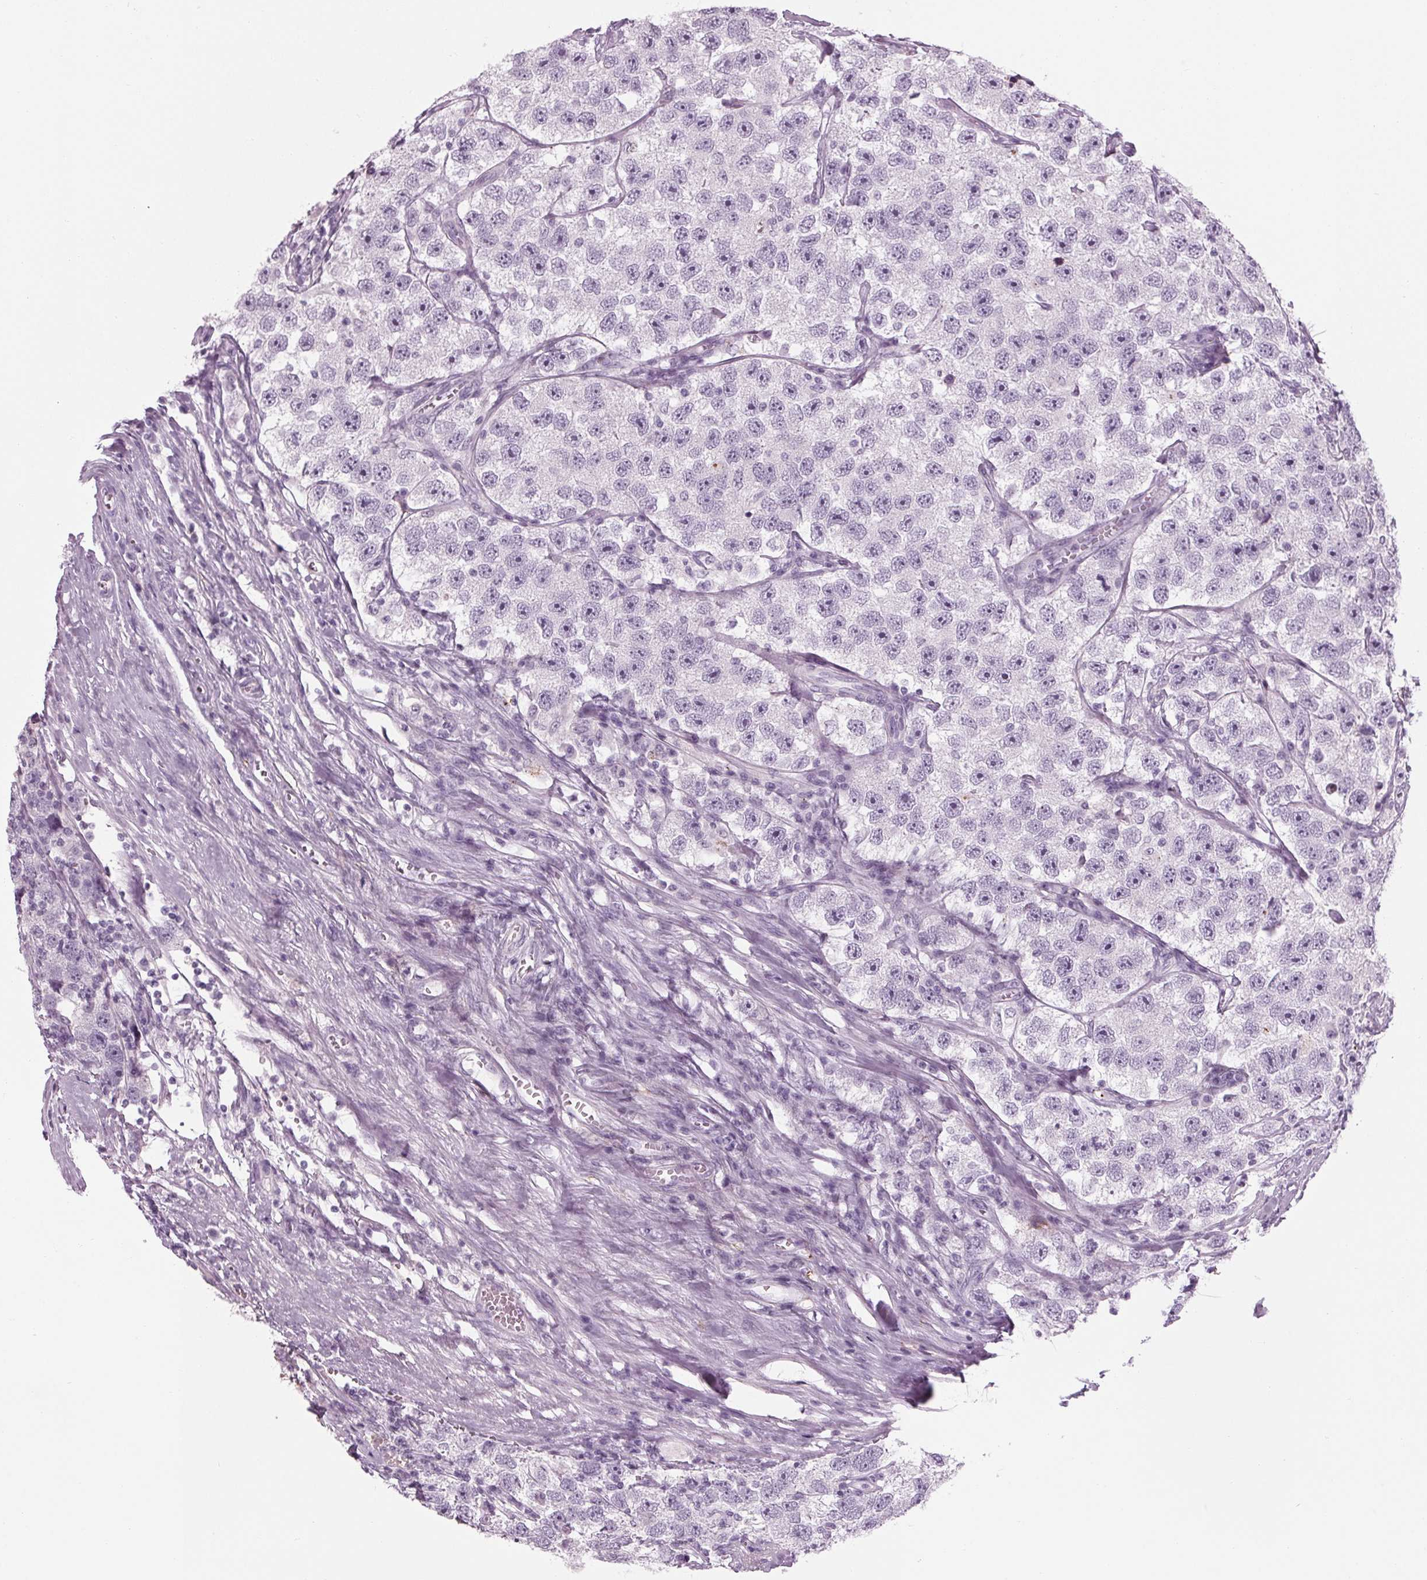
{"staining": {"intensity": "negative", "quantity": "none", "location": "none"}, "tissue": "testis cancer", "cell_type": "Tumor cells", "image_type": "cancer", "snomed": [{"axis": "morphology", "description": "Seminoma, NOS"}, {"axis": "topography", "description": "Testis"}], "caption": "Tumor cells are negative for brown protein staining in seminoma (testis).", "gene": "CYP3A43", "patient": {"sex": "male", "age": 26}}